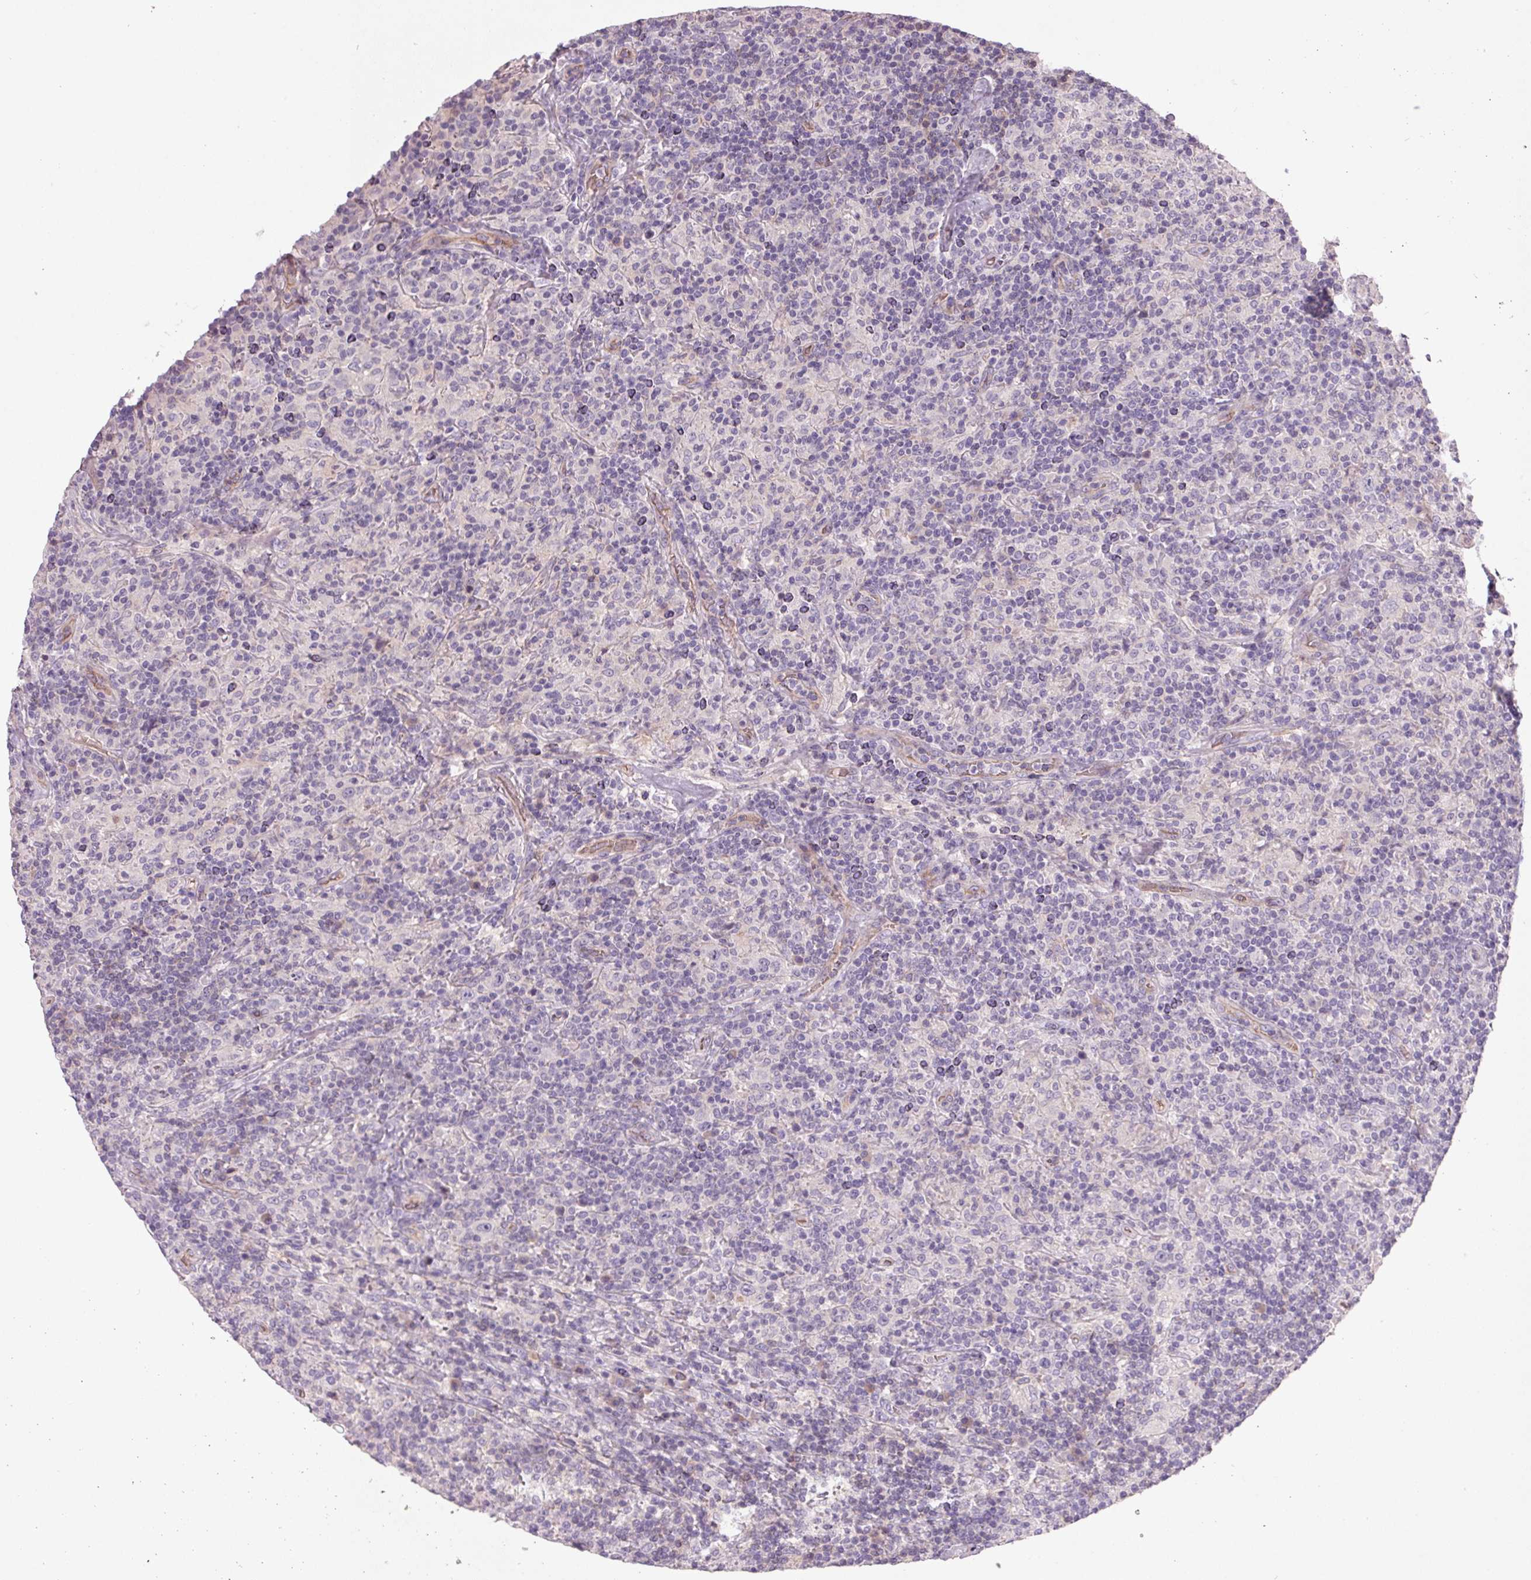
{"staining": {"intensity": "negative", "quantity": "none", "location": "none"}, "tissue": "lymphoma", "cell_type": "Tumor cells", "image_type": "cancer", "snomed": [{"axis": "morphology", "description": "Hodgkin's disease, NOS"}, {"axis": "topography", "description": "Lymph node"}], "caption": "This is a micrograph of immunohistochemistry staining of Hodgkin's disease, which shows no expression in tumor cells.", "gene": "APOC4", "patient": {"sex": "male", "age": 70}}